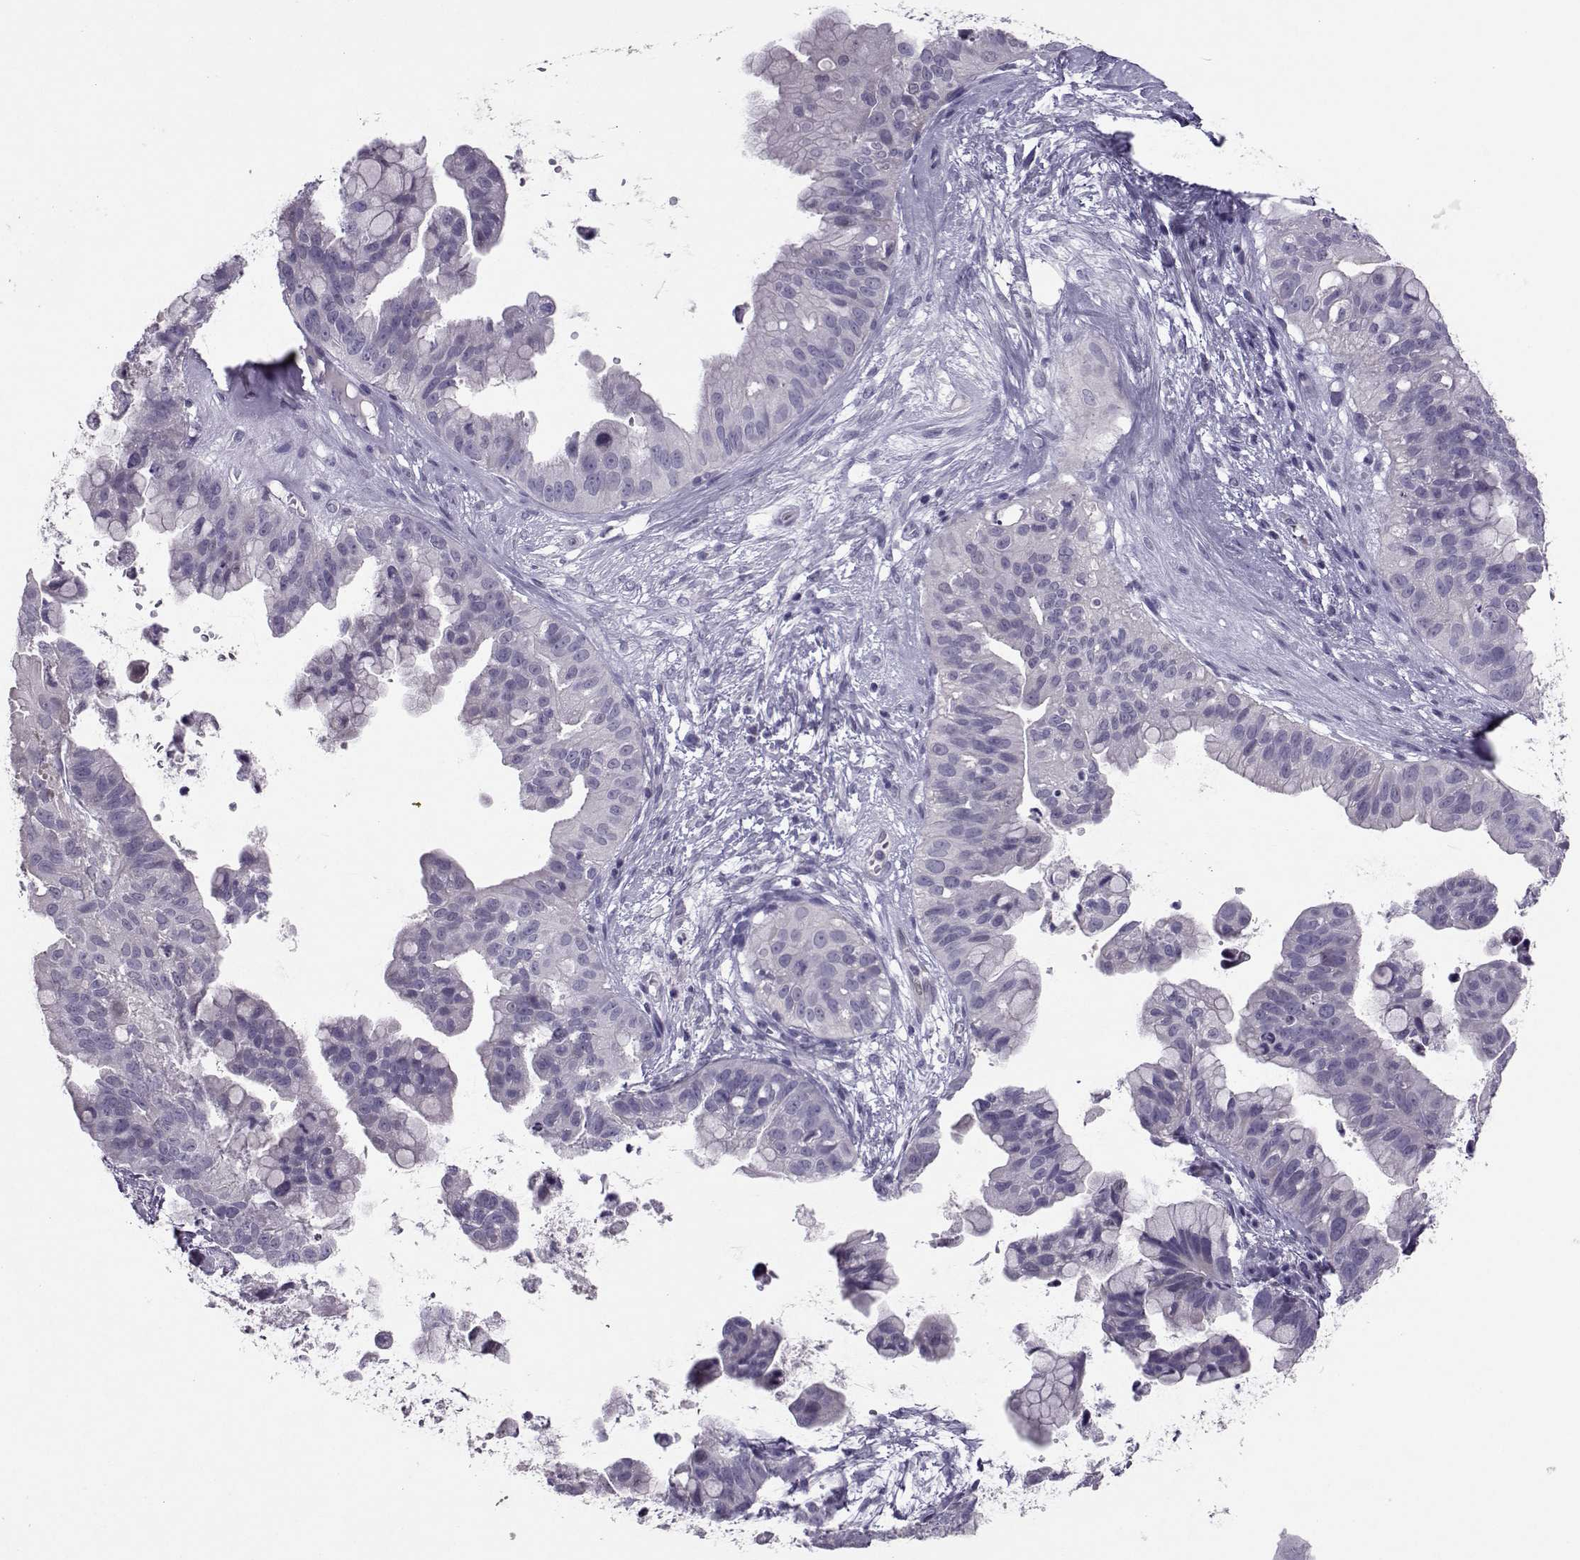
{"staining": {"intensity": "negative", "quantity": "none", "location": "none"}, "tissue": "ovarian cancer", "cell_type": "Tumor cells", "image_type": "cancer", "snomed": [{"axis": "morphology", "description": "Cystadenocarcinoma, mucinous, NOS"}, {"axis": "topography", "description": "Ovary"}], "caption": "Immunohistochemical staining of human ovarian mucinous cystadenocarcinoma demonstrates no significant expression in tumor cells. The staining is performed using DAB (3,3'-diaminobenzidine) brown chromogen with nuclei counter-stained in using hematoxylin.", "gene": "ASRGL1", "patient": {"sex": "female", "age": 76}}